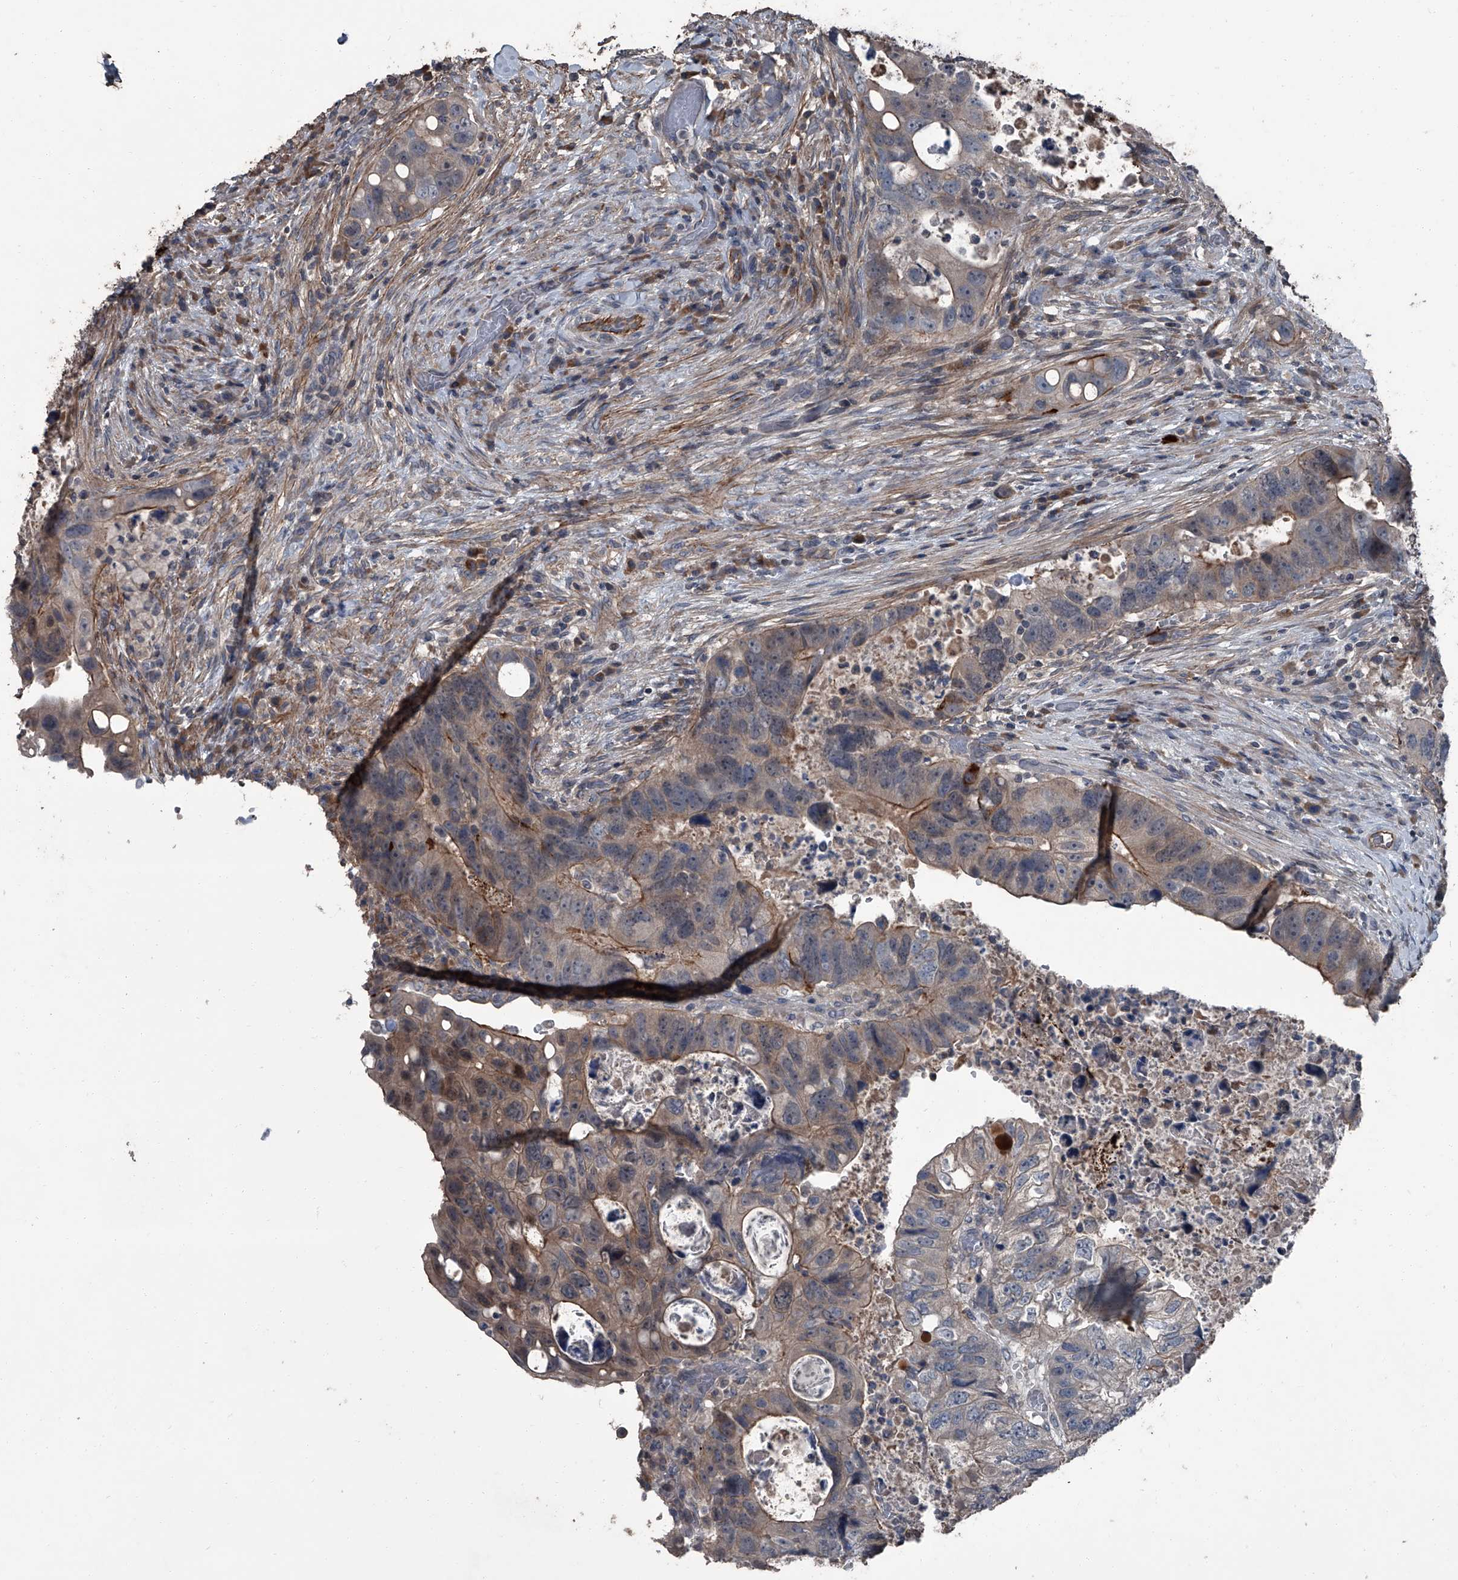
{"staining": {"intensity": "moderate", "quantity": "<25%", "location": "cytoplasmic/membranous"}, "tissue": "colorectal cancer", "cell_type": "Tumor cells", "image_type": "cancer", "snomed": [{"axis": "morphology", "description": "Adenocarcinoma, NOS"}, {"axis": "topography", "description": "Rectum"}], "caption": "Protein staining of colorectal cancer (adenocarcinoma) tissue demonstrates moderate cytoplasmic/membranous expression in about <25% of tumor cells.", "gene": "OARD1", "patient": {"sex": "male", "age": 59}}